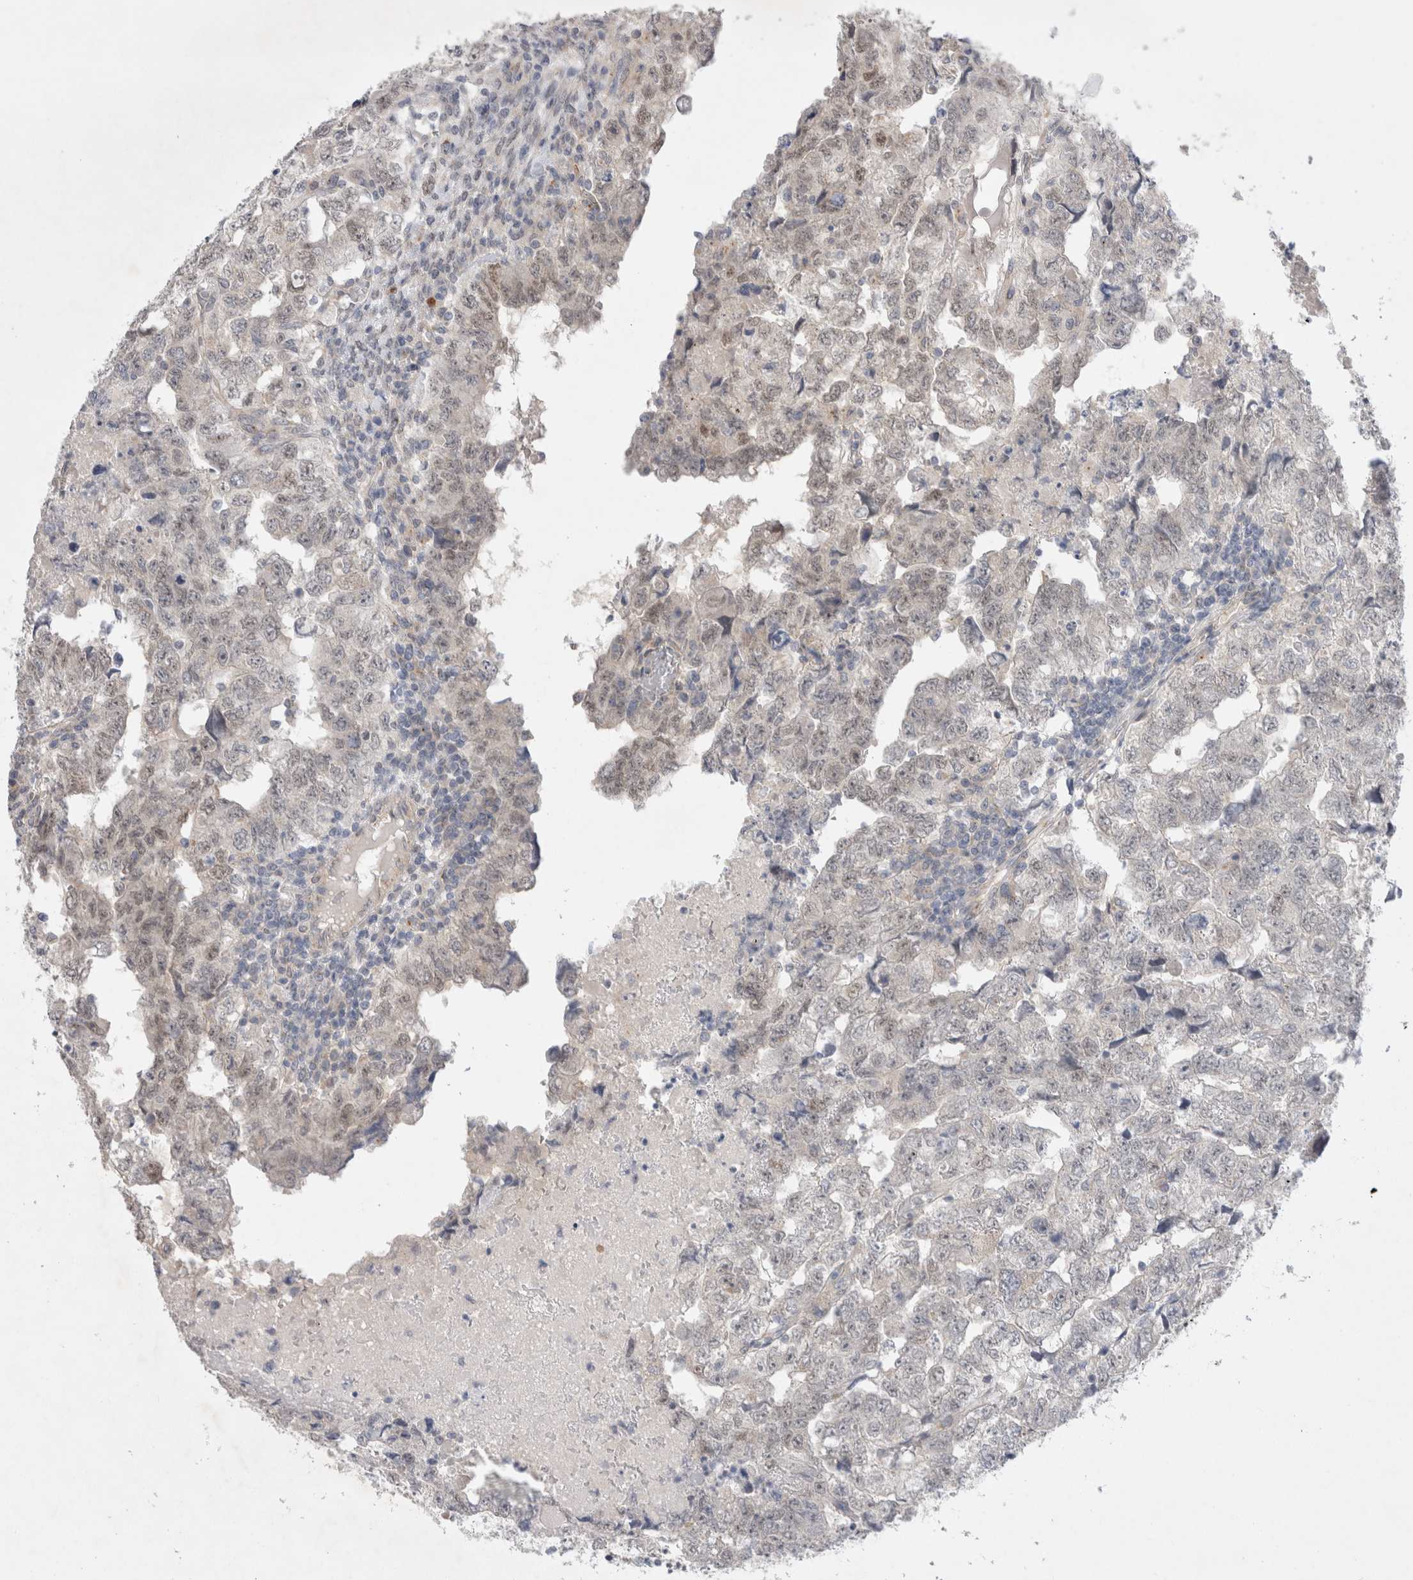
{"staining": {"intensity": "weak", "quantity": "25%-75%", "location": "nuclear"}, "tissue": "testis cancer", "cell_type": "Tumor cells", "image_type": "cancer", "snomed": [{"axis": "morphology", "description": "Carcinoma, Embryonal, NOS"}, {"axis": "topography", "description": "Testis"}], "caption": "This is a photomicrograph of IHC staining of testis embryonal carcinoma, which shows weak staining in the nuclear of tumor cells.", "gene": "BICD2", "patient": {"sex": "male", "age": 36}}